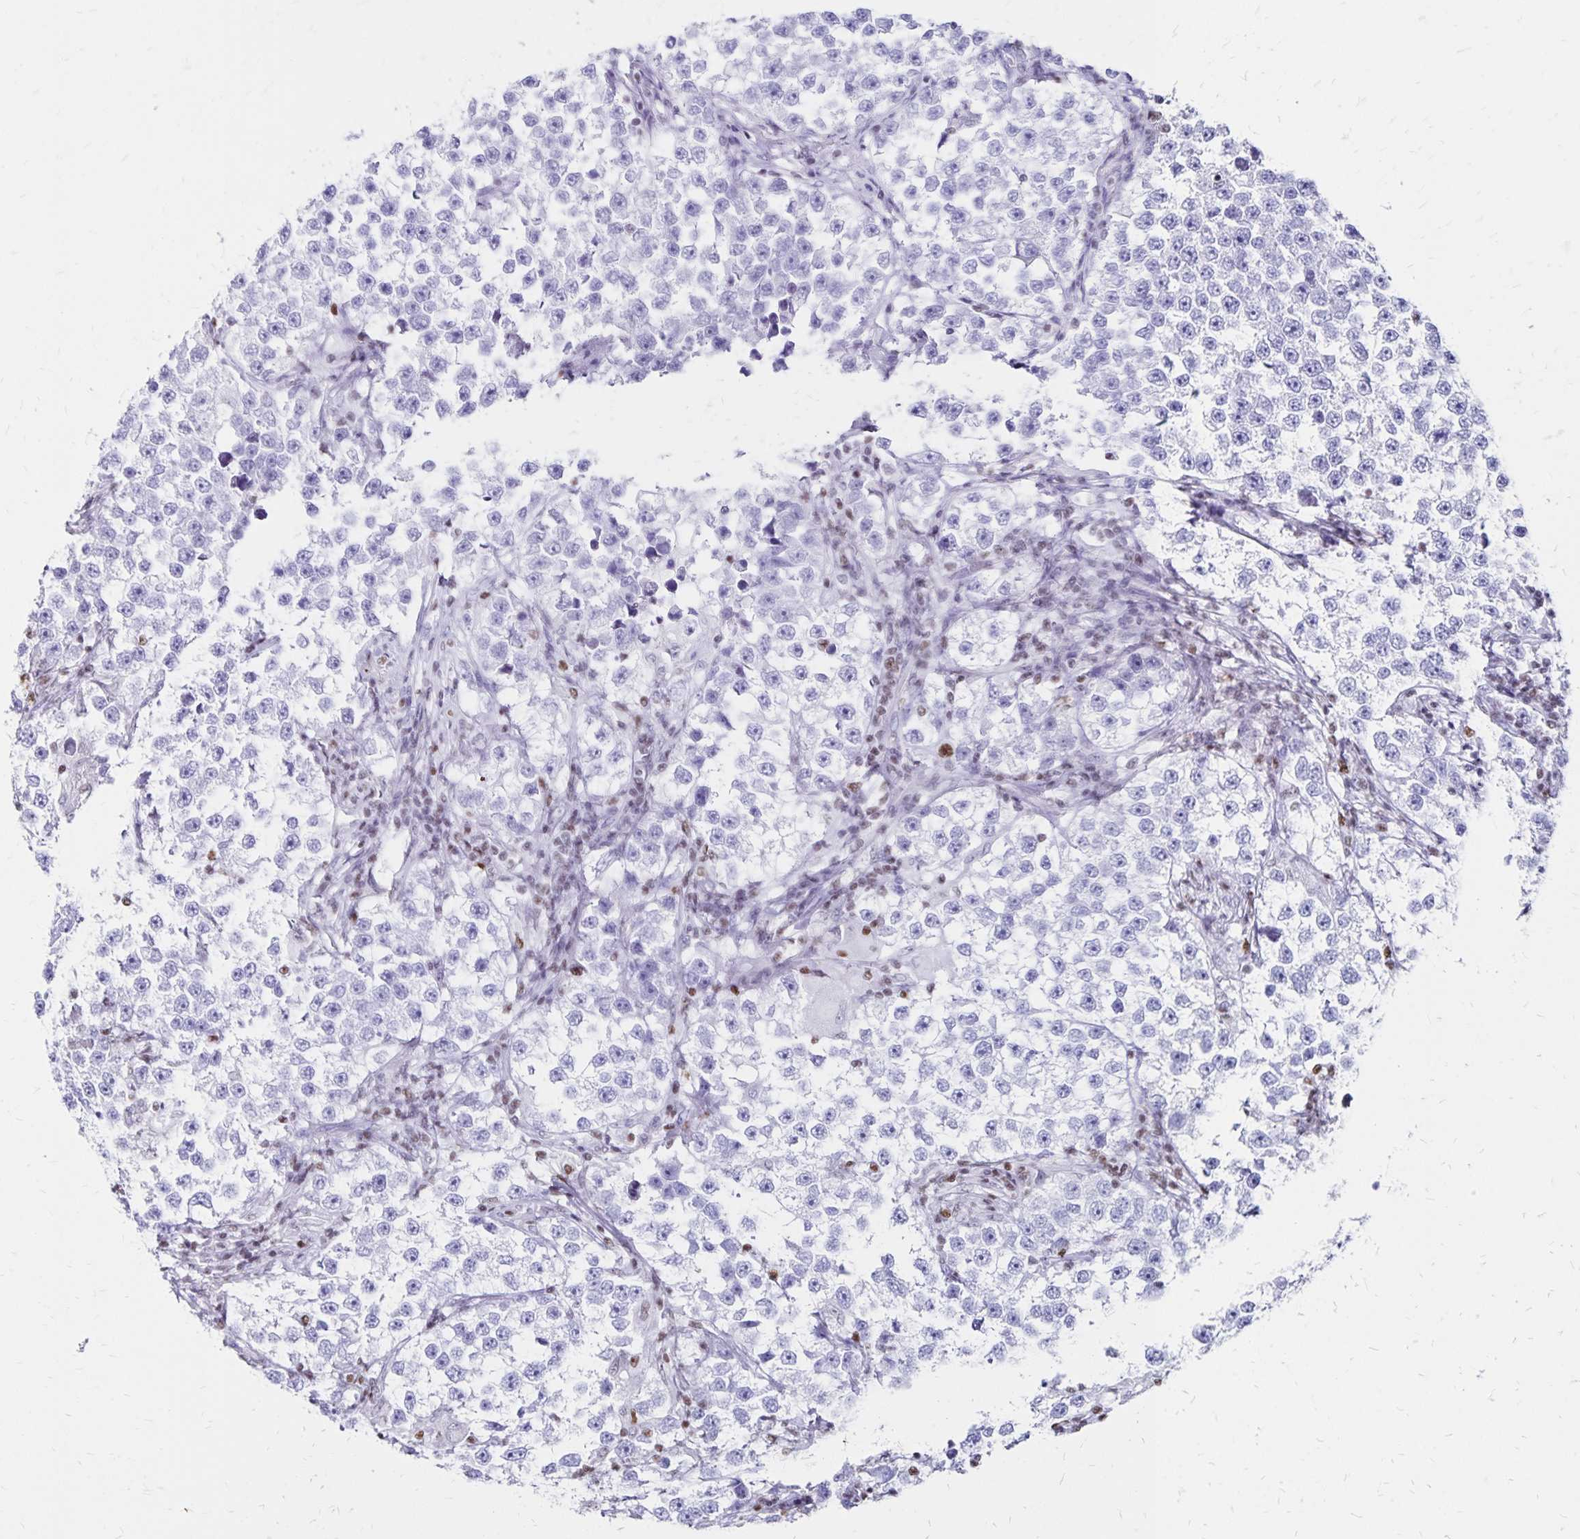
{"staining": {"intensity": "negative", "quantity": "none", "location": "none"}, "tissue": "testis cancer", "cell_type": "Tumor cells", "image_type": "cancer", "snomed": [{"axis": "morphology", "description": "Seminoma, NOS"}, {"axis": "topography", "description": "Testis"}], "caption": "Testis seminoma stained for a protein using immunohistochemistry exhibits no staining tumor cells.", "gene": "IKZF1", "patient": {"sex": "male", "age": 46}}